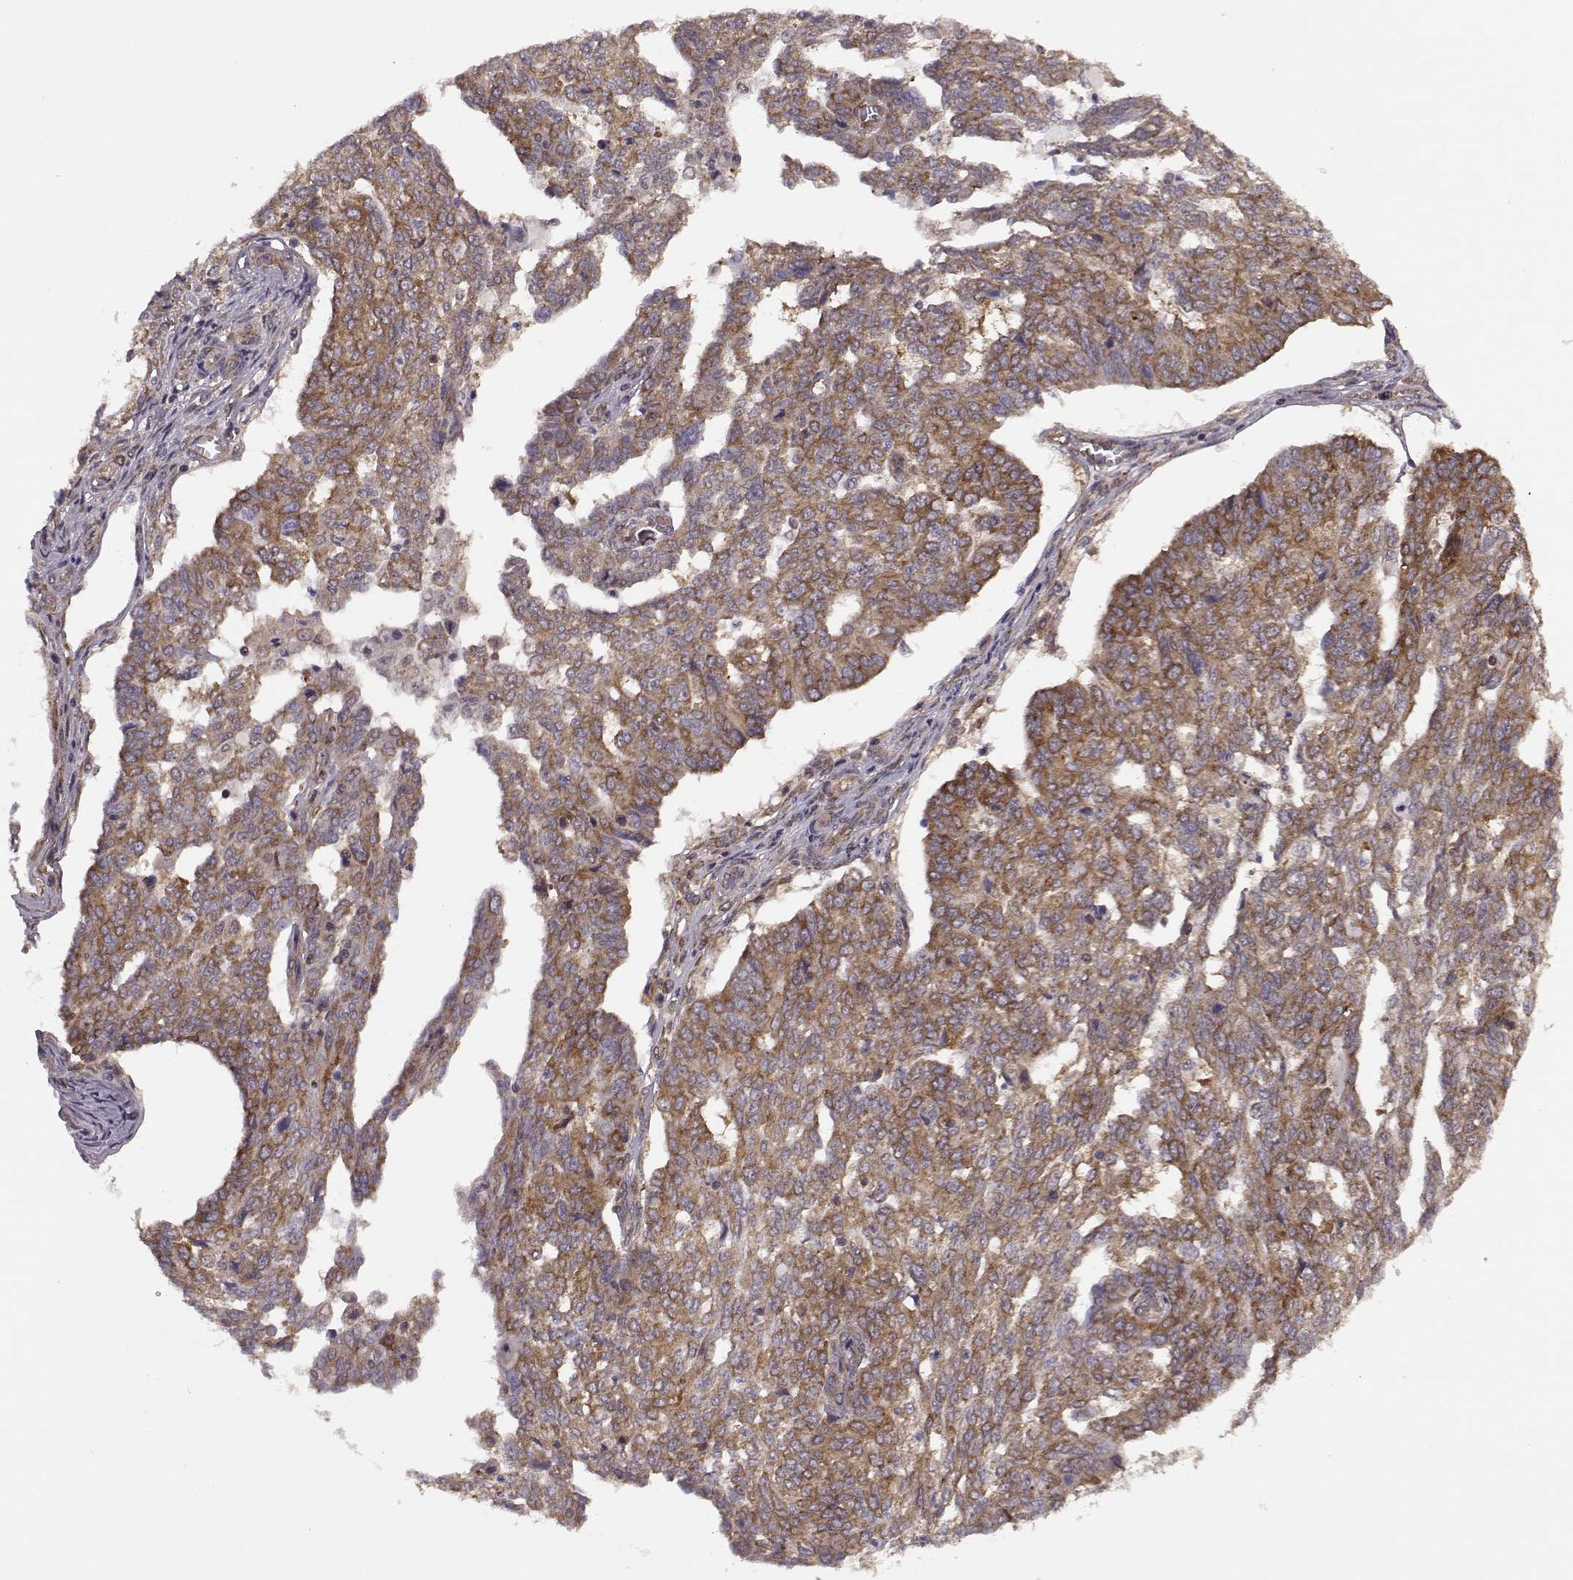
{"staining": {"intensity": "strong", "quantity": ">75%", "location": "cytoplasmic/membranous"}, "tissue": "ovarian cancer", "cell_type": "Tumor cells", "image_type": "cancer", "snomed": [{"axis": "morphology", "description": "Cystadenocarcinoma, serous, NOS"}, {"axis": "topography", "description": "Ovary"}], "caption": "This histopathology image displays immunohistochemistry staining of ovarian serous cystadenocarcinoma, with high strong cytoplasmic/membranous positivity in about >75% of tumor cells.", "gene": "URI1", "patient": {"sex": "female", "age": 67}}